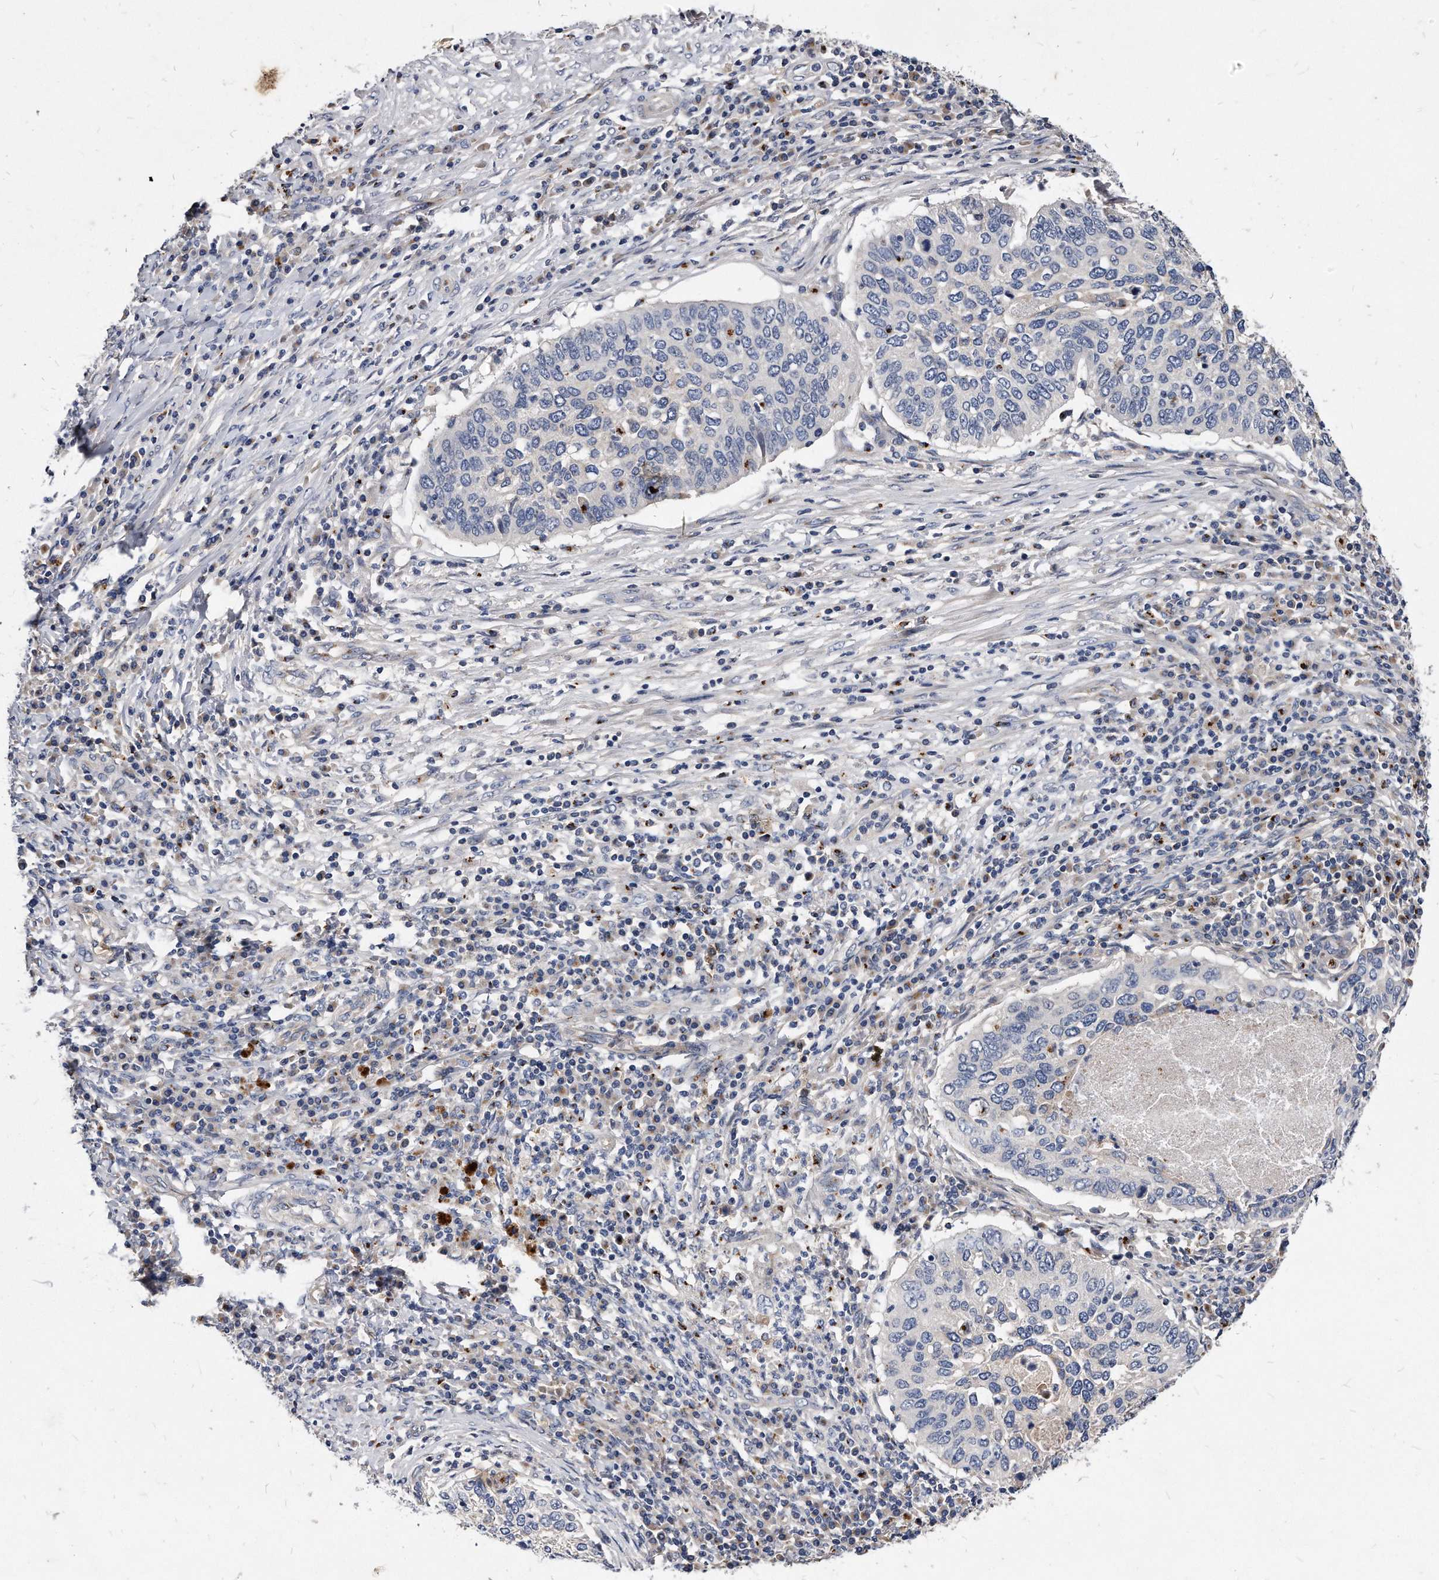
{"staining": {"intensity": "negative", "quantity": "none", "location": "none"}, "tissue": "cervical cancer", "cell_type": "Tumor cells", "image_type": "cancer", "snomed": [{"axis": "morphology", "description": "Squamous cell carcinoma, NOS"}, {"axis": "topography", "description": "Cervix"}], "caption": "Immunohistochemical staining of cervical cancer displays no significant expression in tumor cells.", "gene": "MGAT4A", "patient": {"sex": "female", "age": 38}}